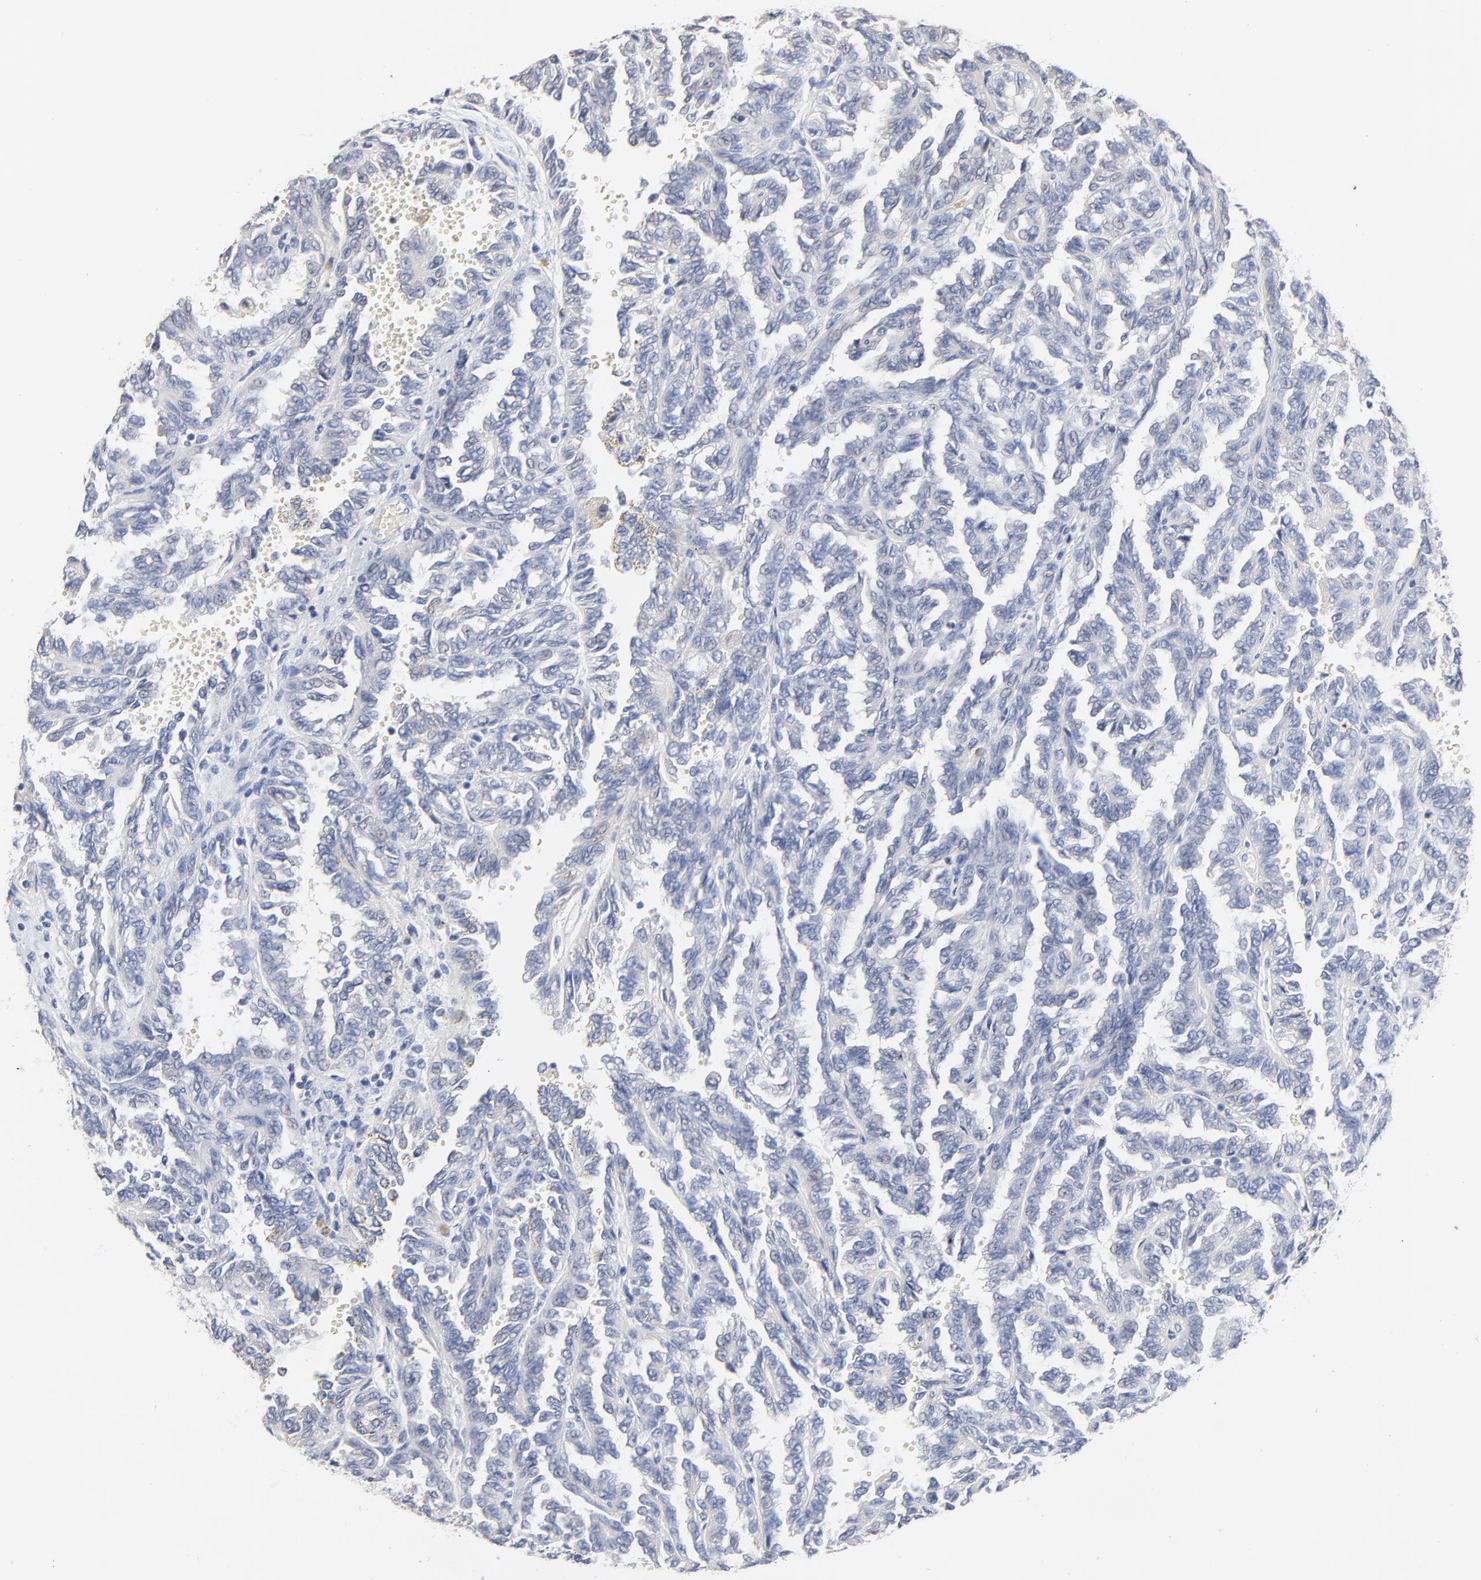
{"staining": {"intensity": "negative", "quantity": "none", "location": "none"}, "tissue": "renal cancer", "cell_type": "Tumor cells", "image_type": "cancer", "snomed": [{"axis": "morphology", "description": "Inflammation, NOS"}, {"axis": "morphology", "description": "Adenocarcinoma, NOS"}, {"axis": "topography", "description": "Kidney"}], "caption": "IHC of human renal cancer (adenocarcinoma) reveals no staining in tumor cells.", "gene": "AADAC", "patient": {"sex": "male", "age": 68}}